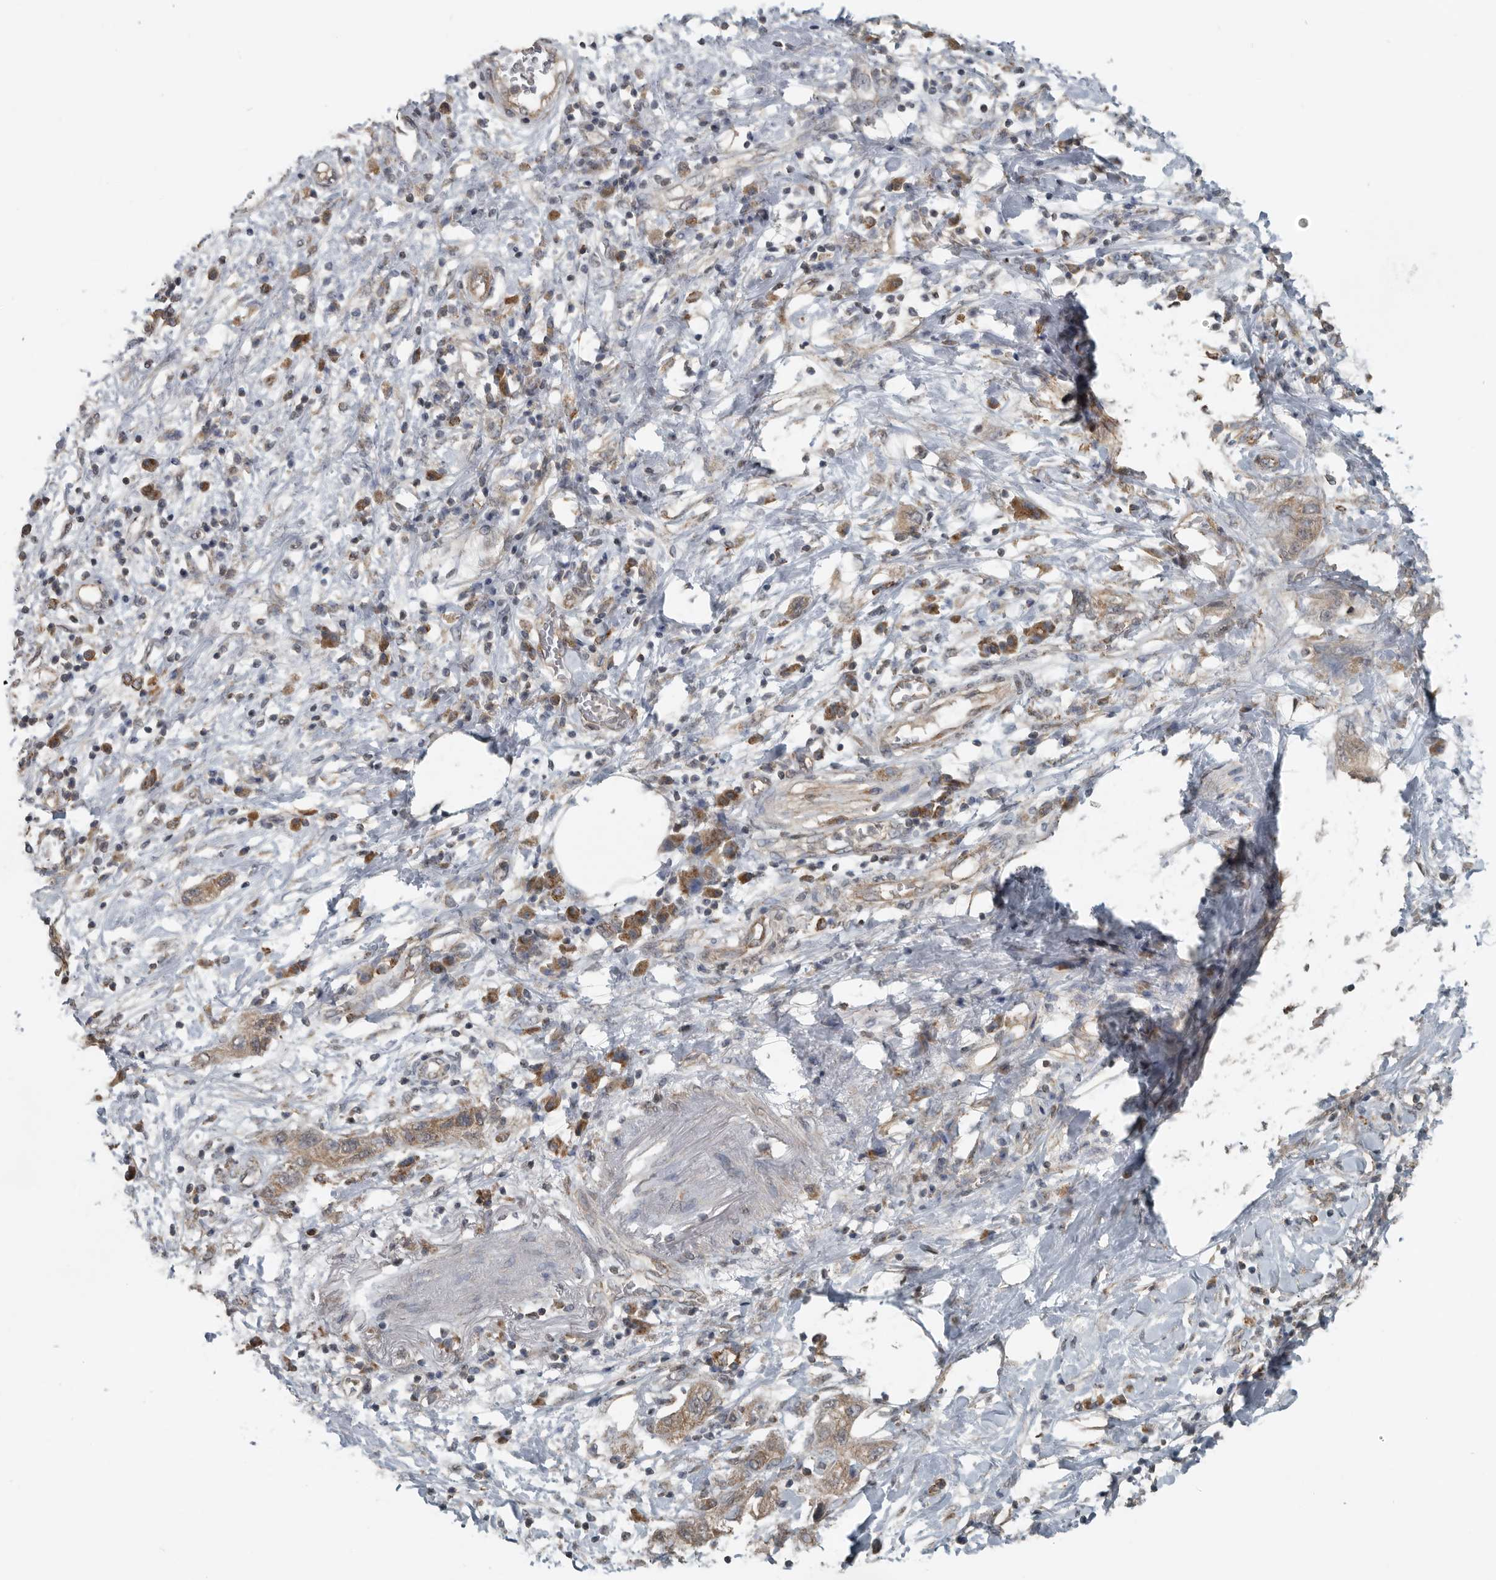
{"staining": {"intensity": "moderate", "quantity": ">75%", "location": "cytoplasmic/membranous"}, "tissue": "pancreatic cancer", "cell_type": "Tumor cells", "image_type": "cancer", "snomed": [{"axis": "morphology", "description": "Adenocarcinoma, NOS"}, {"axis": "topography", "description": "Pancreas"}], "caption": "About >75% of tumor cells in human pancreatic cancer (adenocarcinoma) demonstrate moderate cytoplasmic/membranous protein staining as visualized by brown immunohistochemical staining.", "gene": "AFAP1", "patient": {"sex": "female", "age": 73}}